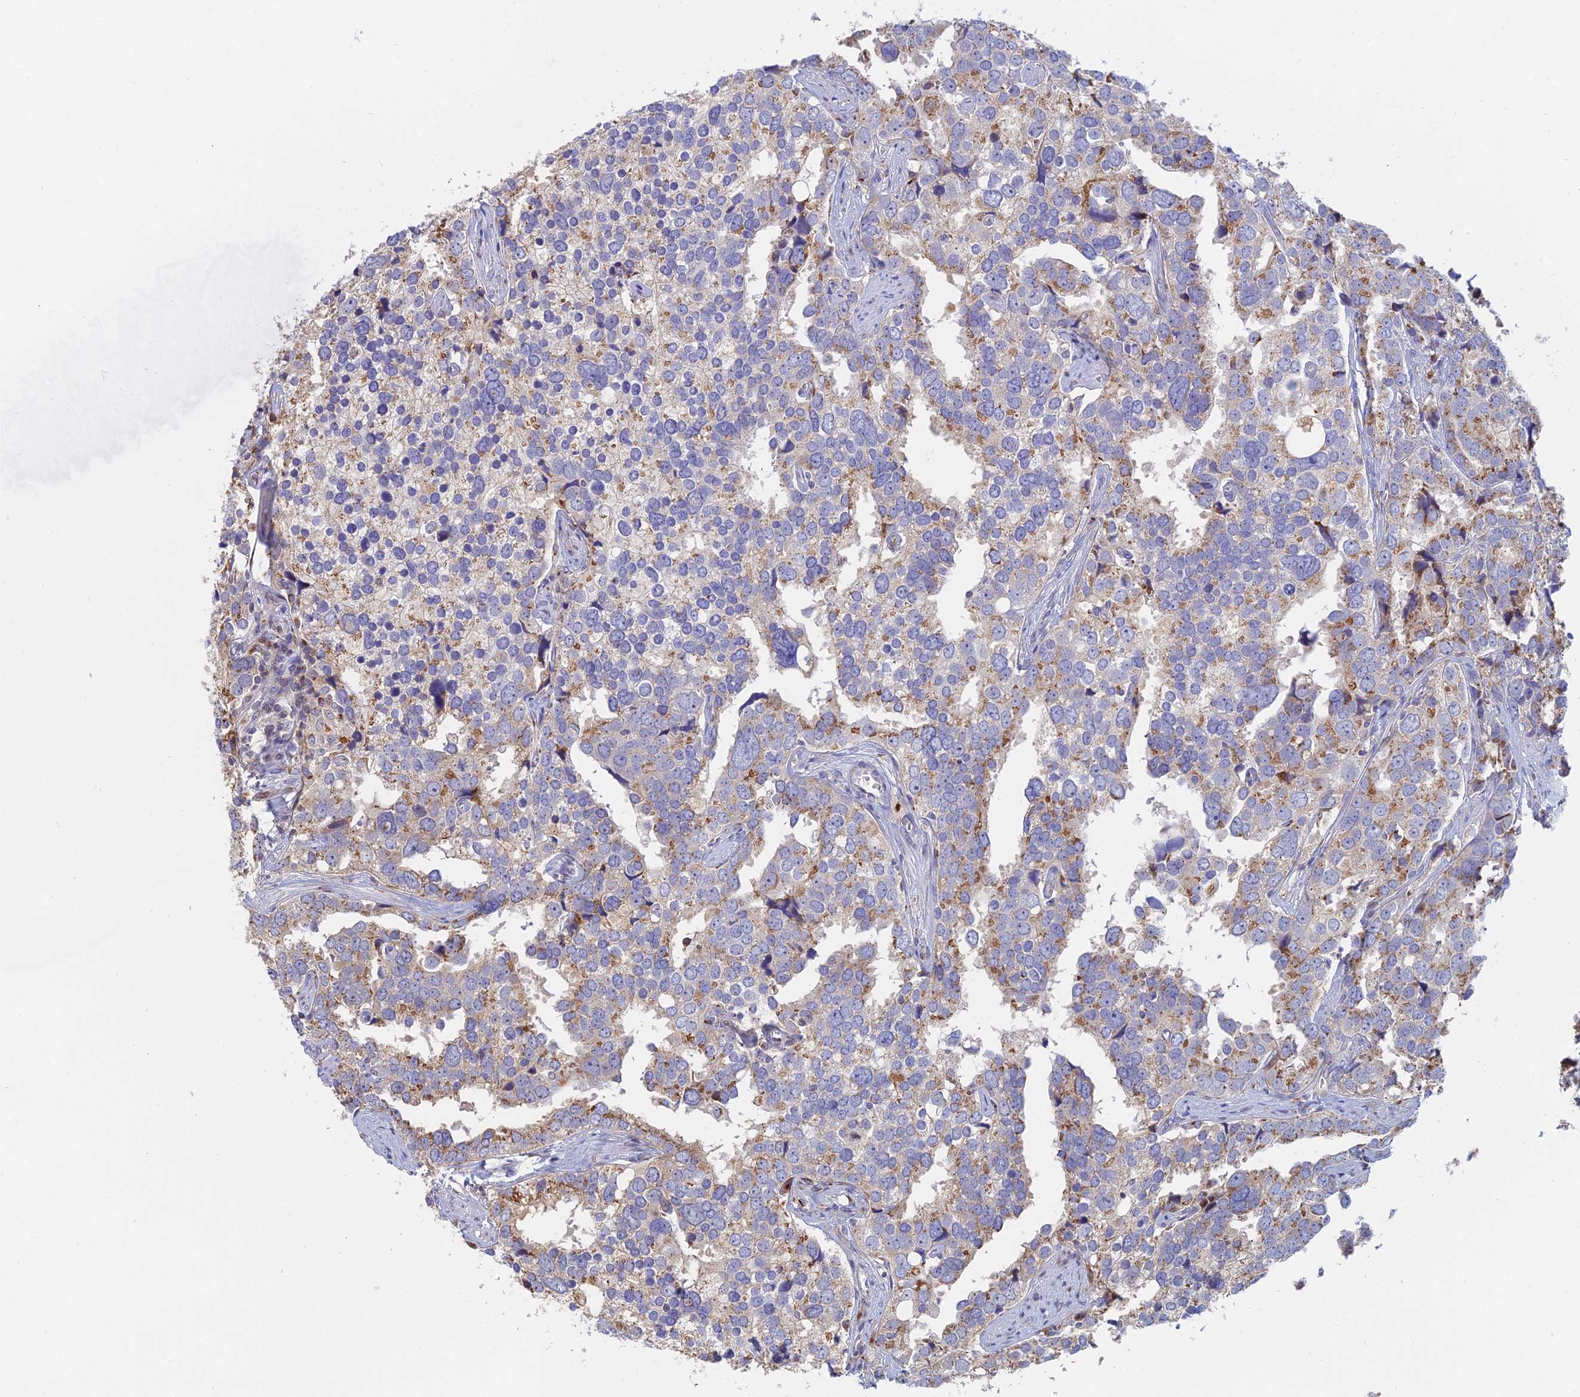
{"staining": {"intensity": "moderate", "quantity": "25%-75%", "location": "cytoplasmic/membranous"}, "tissue": "prostate cancer", "cell_type": "Tumor cells", "image_type": "cancer", "snomed": [{"axis": "morphology", "description": "Adenocarcinoma, High grade"}, {"axis": "topography", "description": "Prostate"}], "caption": "High-magnification brightfield microscopy of prostate cancer stained with DAB (brown) and counterstained with hematoxylin (blue). tumor cells exhibit moderate cytoplasmic/membranous staining is identified in approximately25%-75% of cells.", "gene": "HS2ST1", "patient": {"sex": "male", "age": 71}}